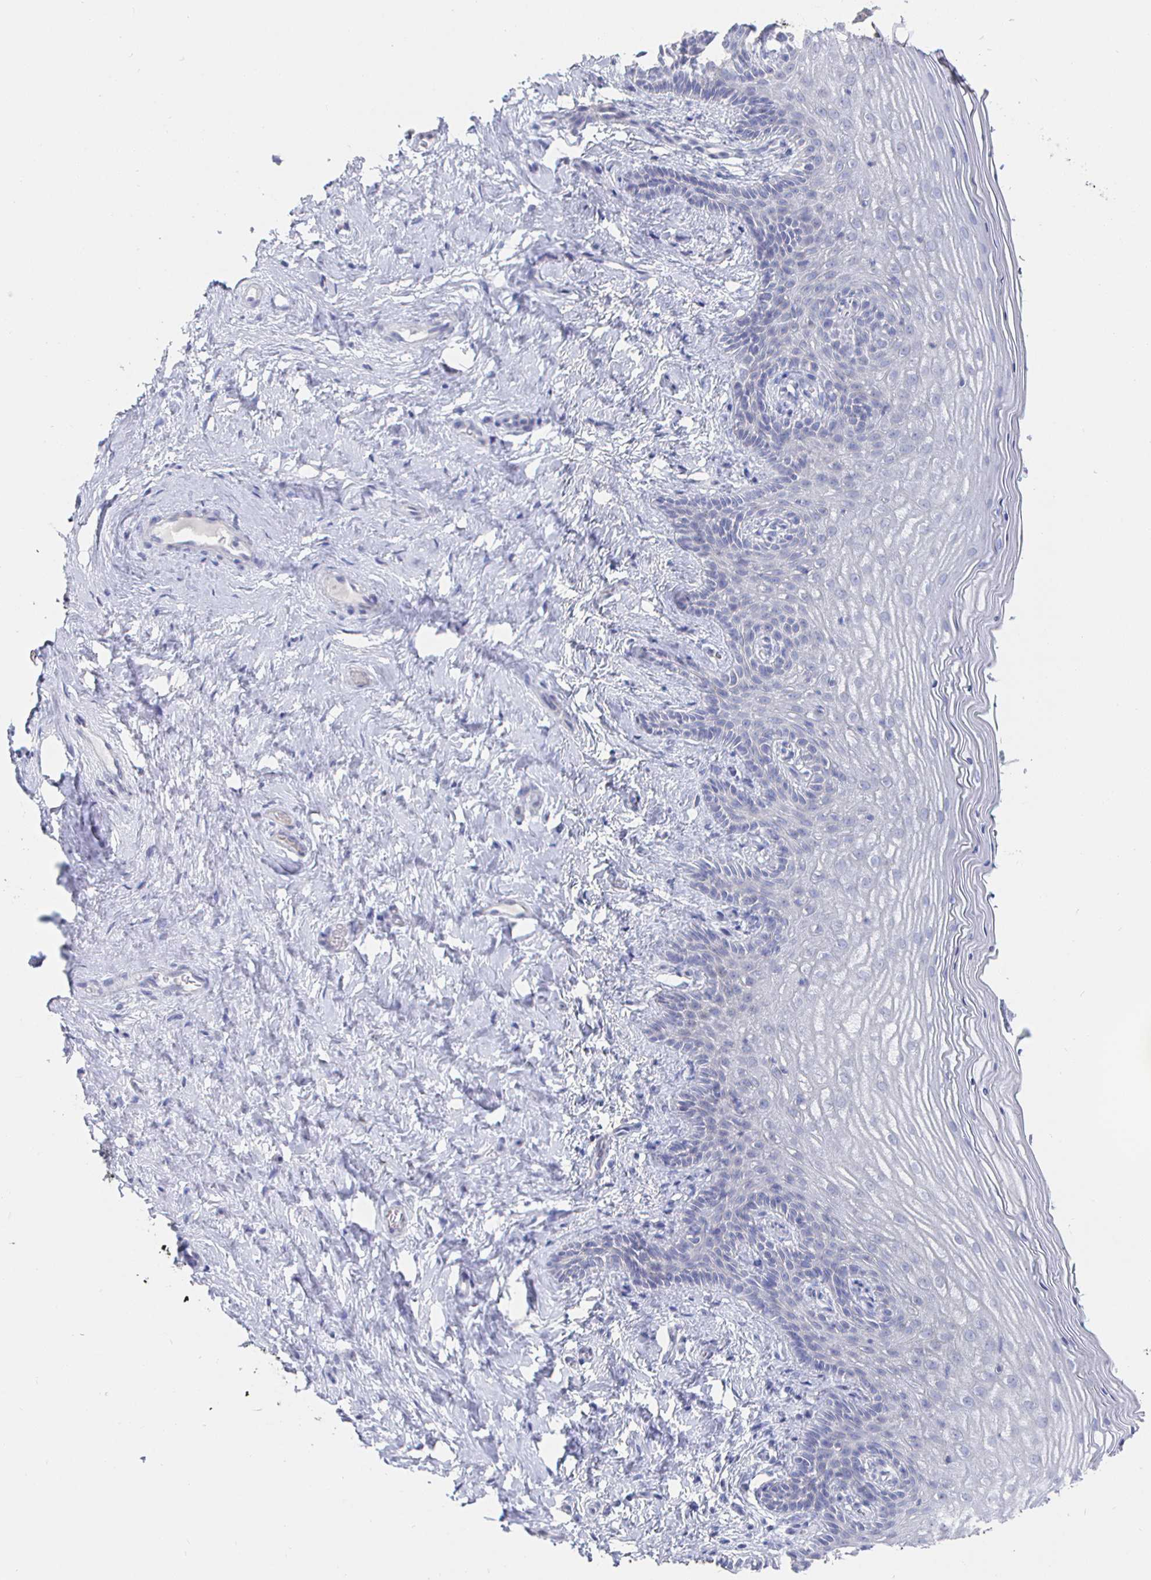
{"staining": {"intensity": "negative", "quantity": "none", "location": "none"}, "tissue": "vagina", "cell_type": "Squamous epithelial cells", "image_type": "normal", "snomed": [{"axis": "morphology", "description": "Normal tissue, NOS"}, {"axis": "topography", "description": "Vagina"}], "caption": "DAB (3,3'-diaminobenzidine) immunohistochemical staining of unremarkable human vagina exhibits no significant positivity in squamous epithelial cells. Nuclei are stained in blue.", "gene": "LRRC23", "patient": {"sex": "female", "age": 45}}